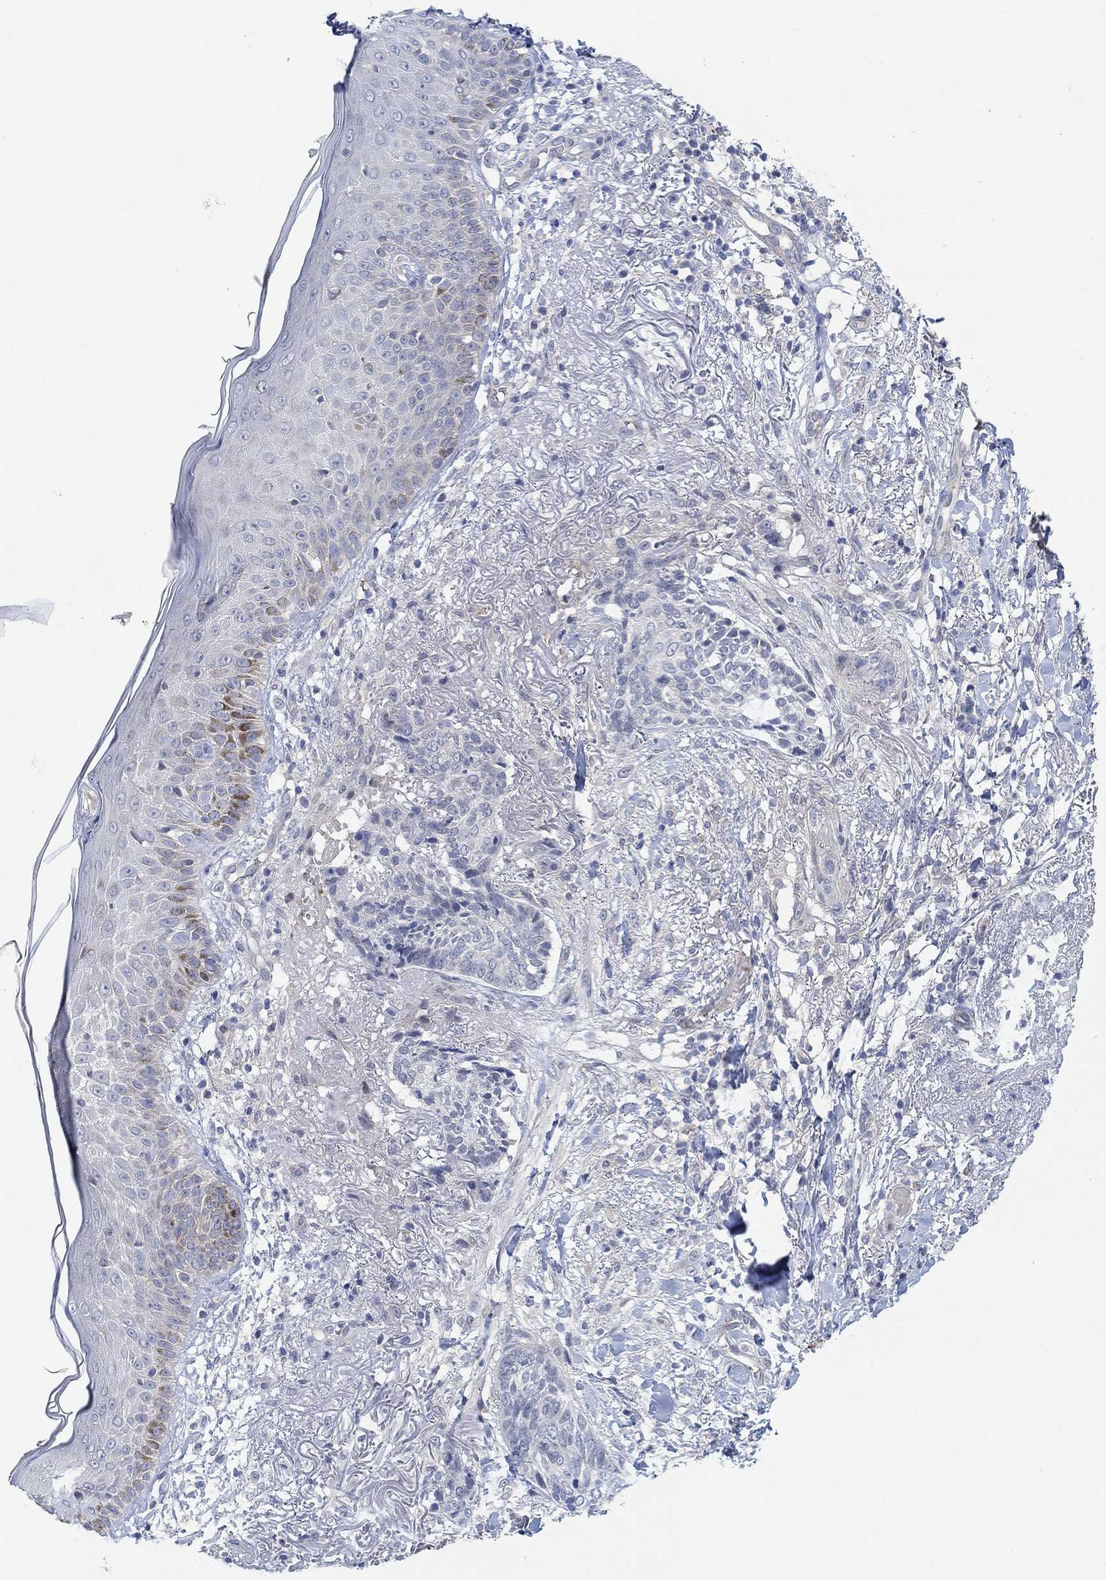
{"staining": {"intensity": "negative", "quantity": "none", "location": "none"}, "tissue": "skin cancer", "cell_type": "Tumor cells", "image_type": "cancer", "snomed": [{"axis": "morphology", "description": "Normal tissue, NOS"}, {"axis": "morphology", "description": "Basal cell carcinoma"}, {"axis": "topography", "description": "Skin"}], "caption": "Human skin cancer (basal cell carcinoma) stained for a protein using immunohistochemistry (IHC) shows no positivity in tumor cells.", "gene": "PMFBP1", "patient": {"sex": "male", "age": 84}}